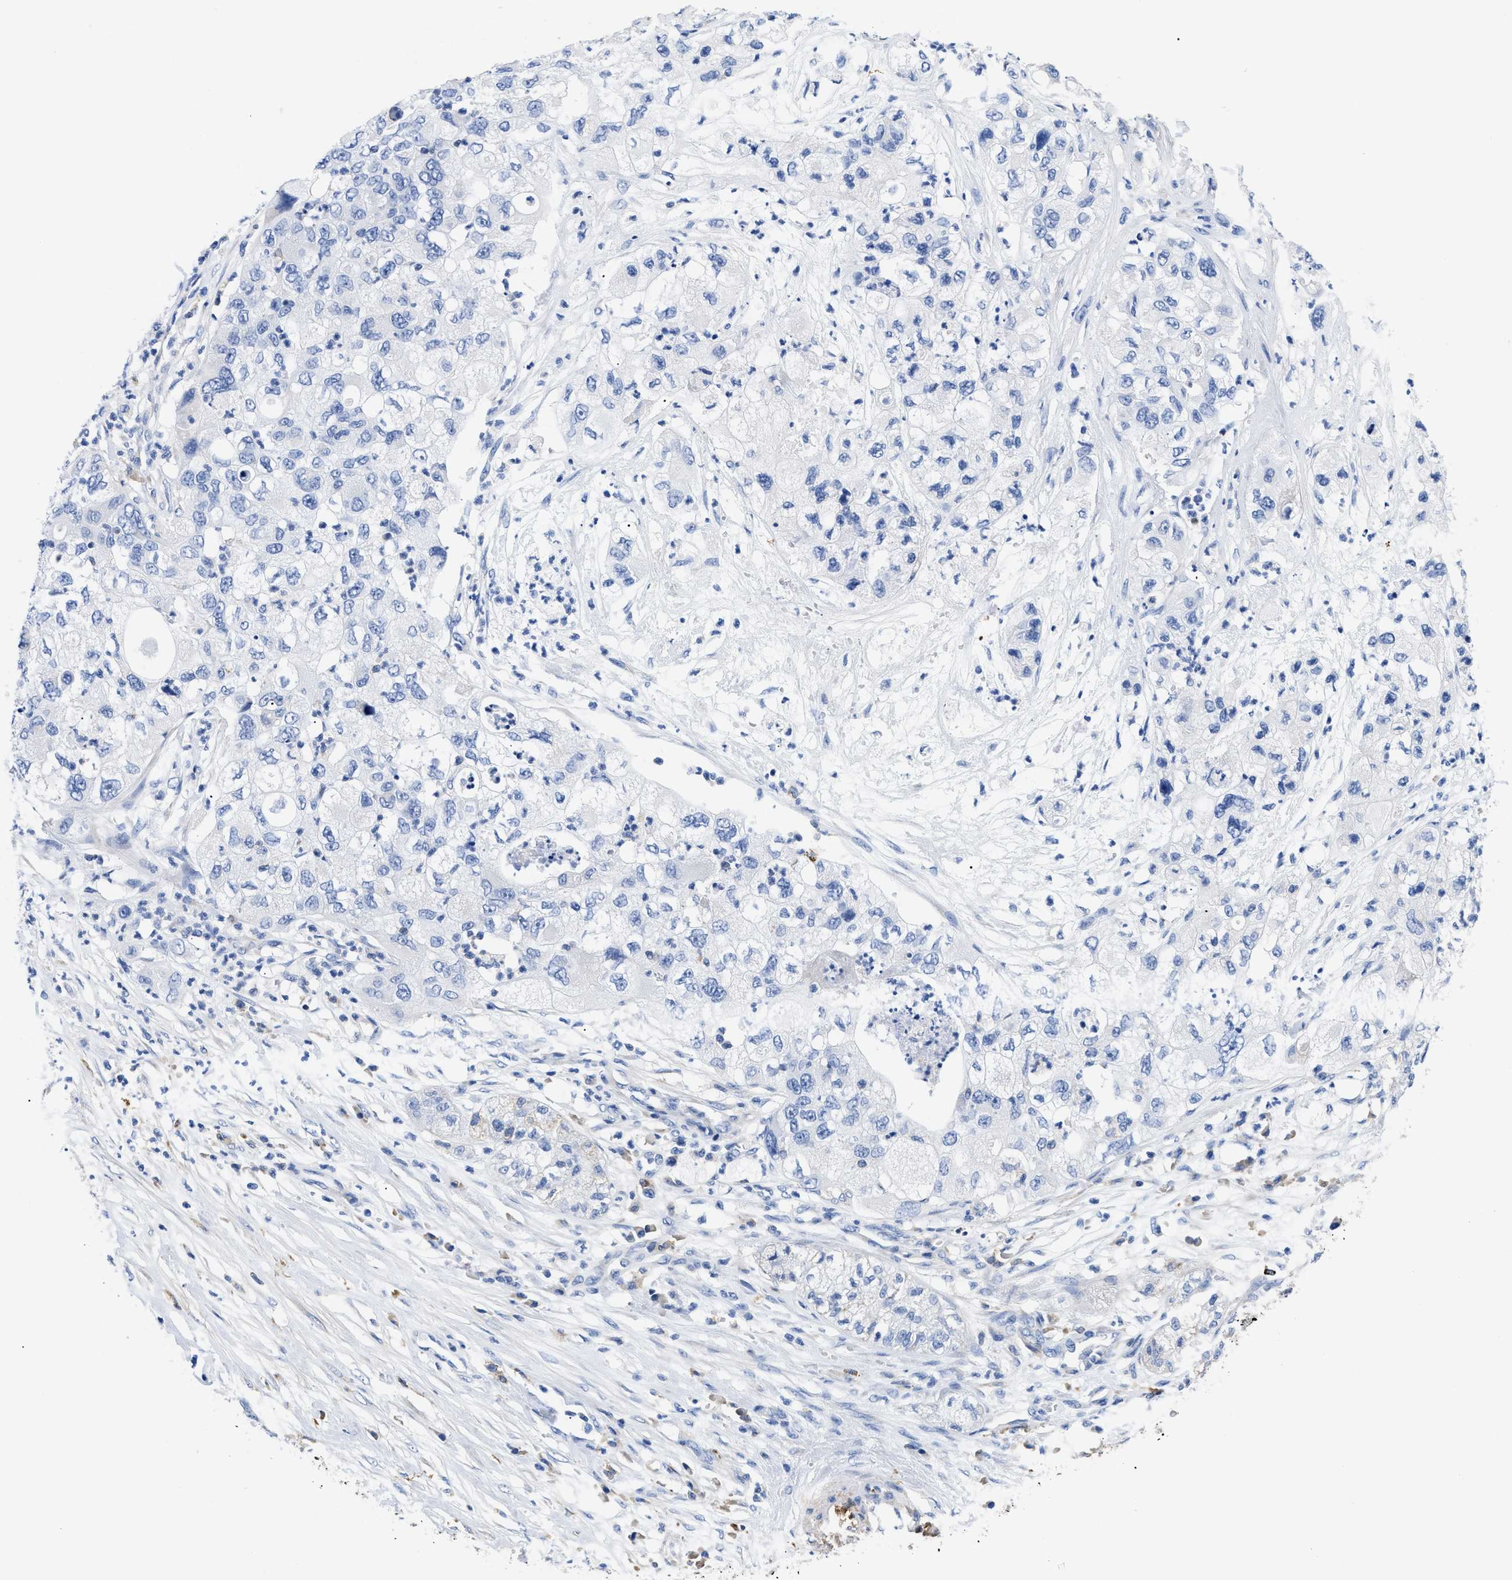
{"staining": {"intensity": "negative", "quantity": "none", "location": "none"}, "tissue": "pancreatic cancer", "cell_type": "Tumor cells", "image_type": "cancer", "snomed": [{"axis": "morphology", "description": "Adenocarcinoma, NOS"}, {"axis": "topography", "description": "Pancreas"}], "caption": "Human adenocarcinoma (pancreatic) stained for a protein using immunohistochemistry shows no expression in tumor cells.", "gene": "HLA-DPA1", "patient": {"sex": "female", "age": 78}}